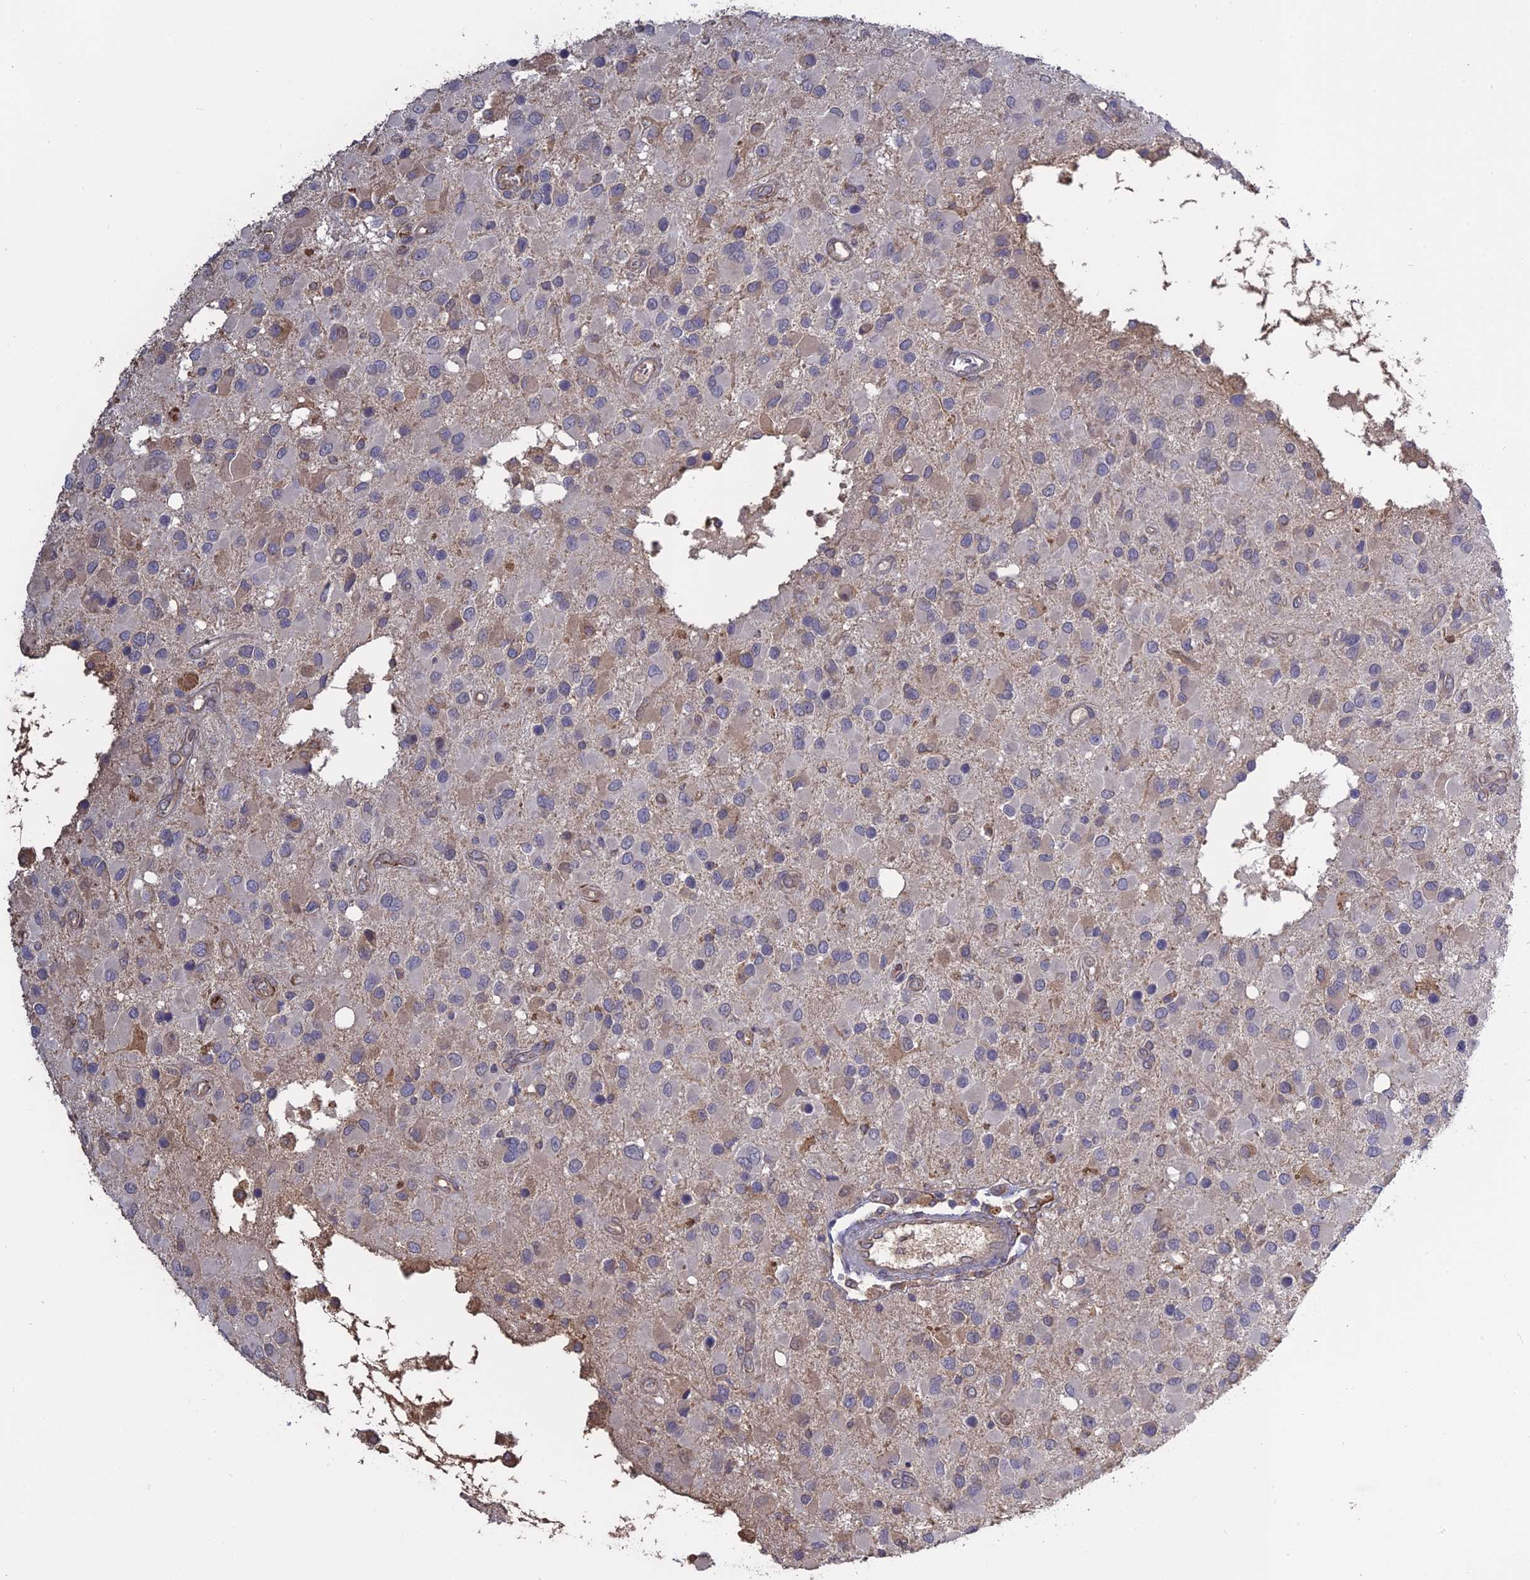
{"staining": {"intensity": "weak", "quantity": "<25%", "location": "cytoplasmic/membranous"}, "tissue": "glioma", "cell_type": "Tumor cells", "image_type": "cancer", "snomed": [{"axis": "morphology", "description": "Glioma, malignant, High grade"}, {"axis": "topography", "description": "Brain"}], "caption": "The immunohistochemistry (IHC) micrograph has no significant positivity in tumor cells of glioma tissue.", "gene": "PPIC", "patient": {"sex": "male", "age": 53}}